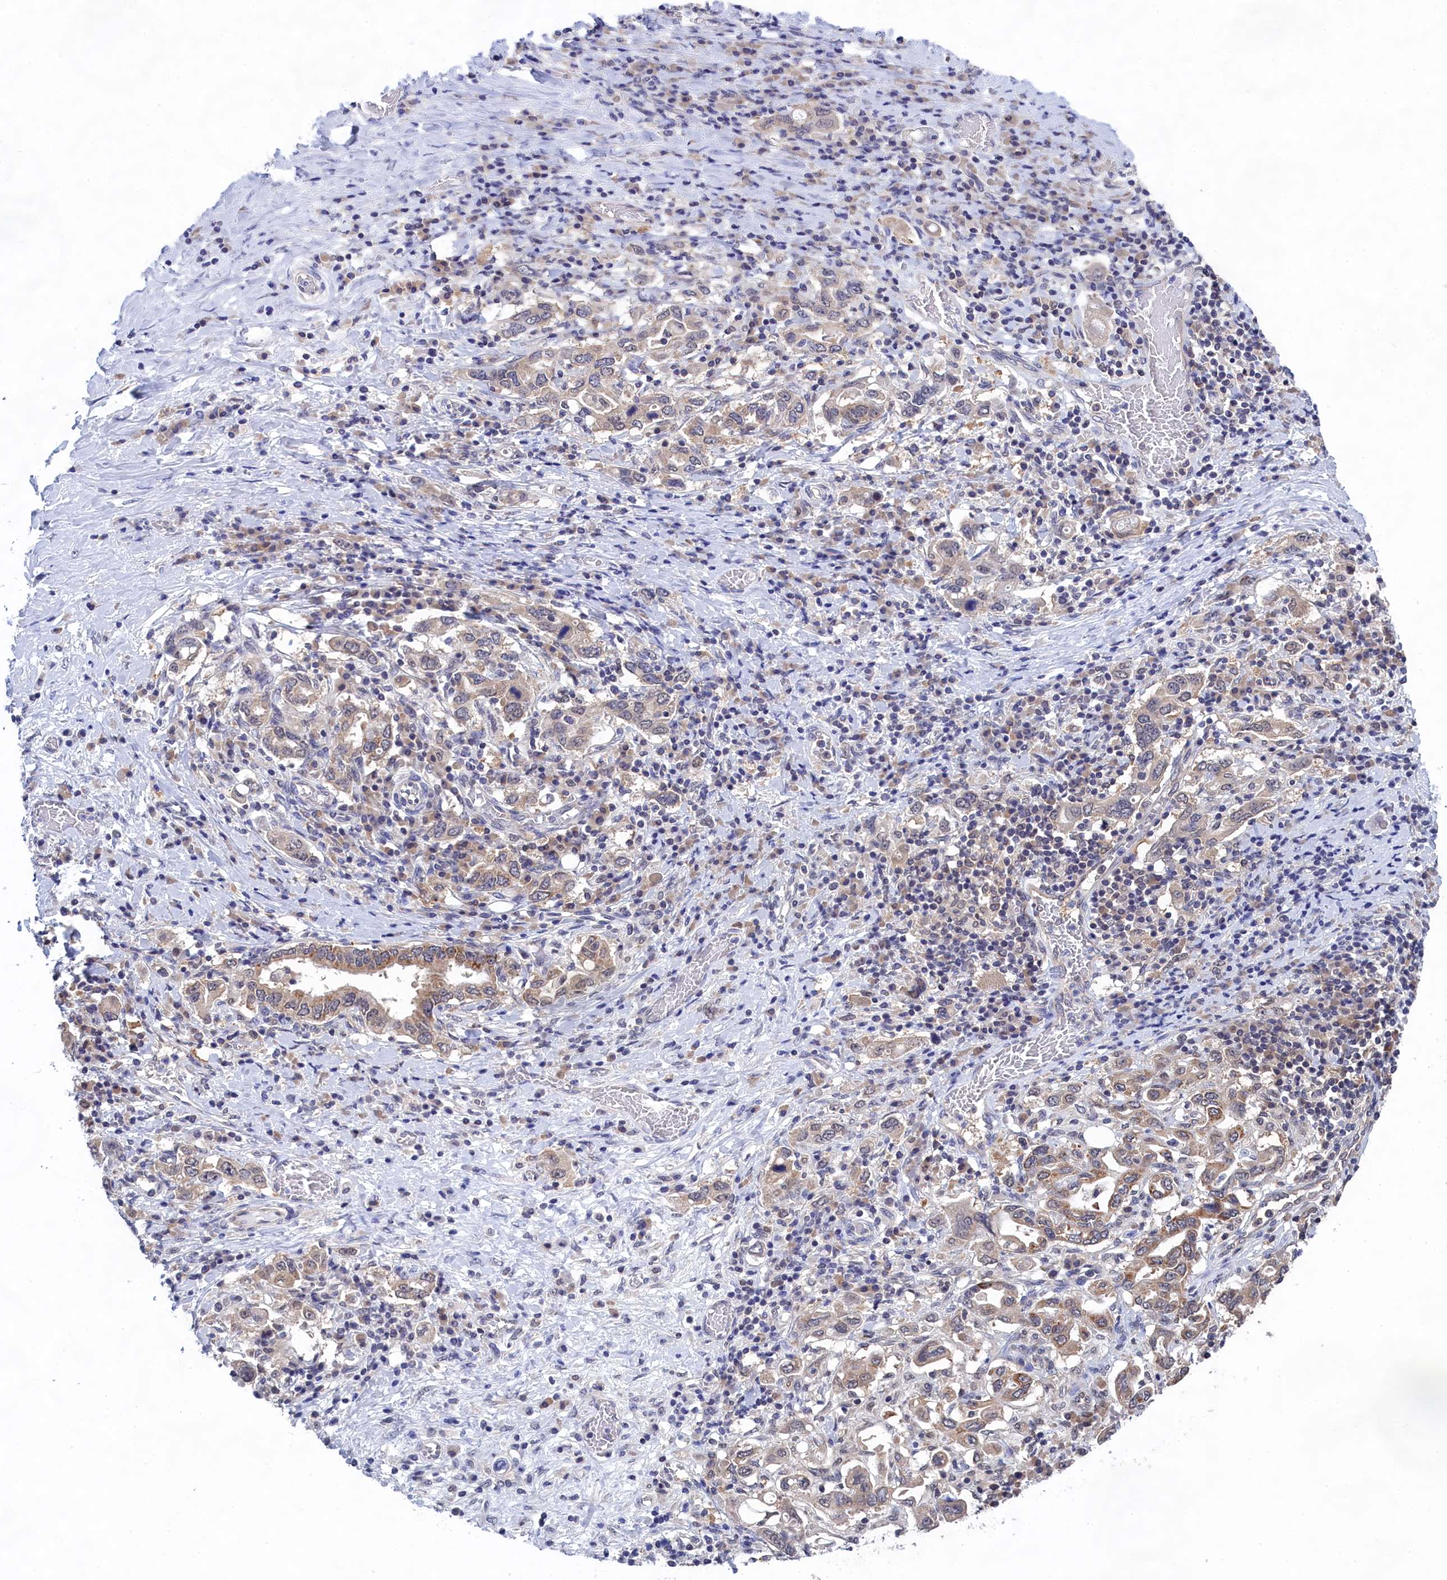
{"staining": {"intensity": "weak", "quantity": "25%-75%", "location": "cytoplasmic/membranous"}, "tissue": "stomach cancer", "cell_type": "Tumor cells", "image_type": "cancer", "snomed": [{"axis": "morphology", "description": "Adenocarcinoma, NOS"}, {"axis": "topography", "description": "Stomach, upper"}, {"axis": "topography", "description": "Stomach"}], "caption": "A micrograph of human stomach cancer (adenocarcinoma) stained for a protein shows weak cytoplasmic/membranous brown staining in tumor cells.", "gene": "PGP", "patient": {"sex": "male", "age": 62}}